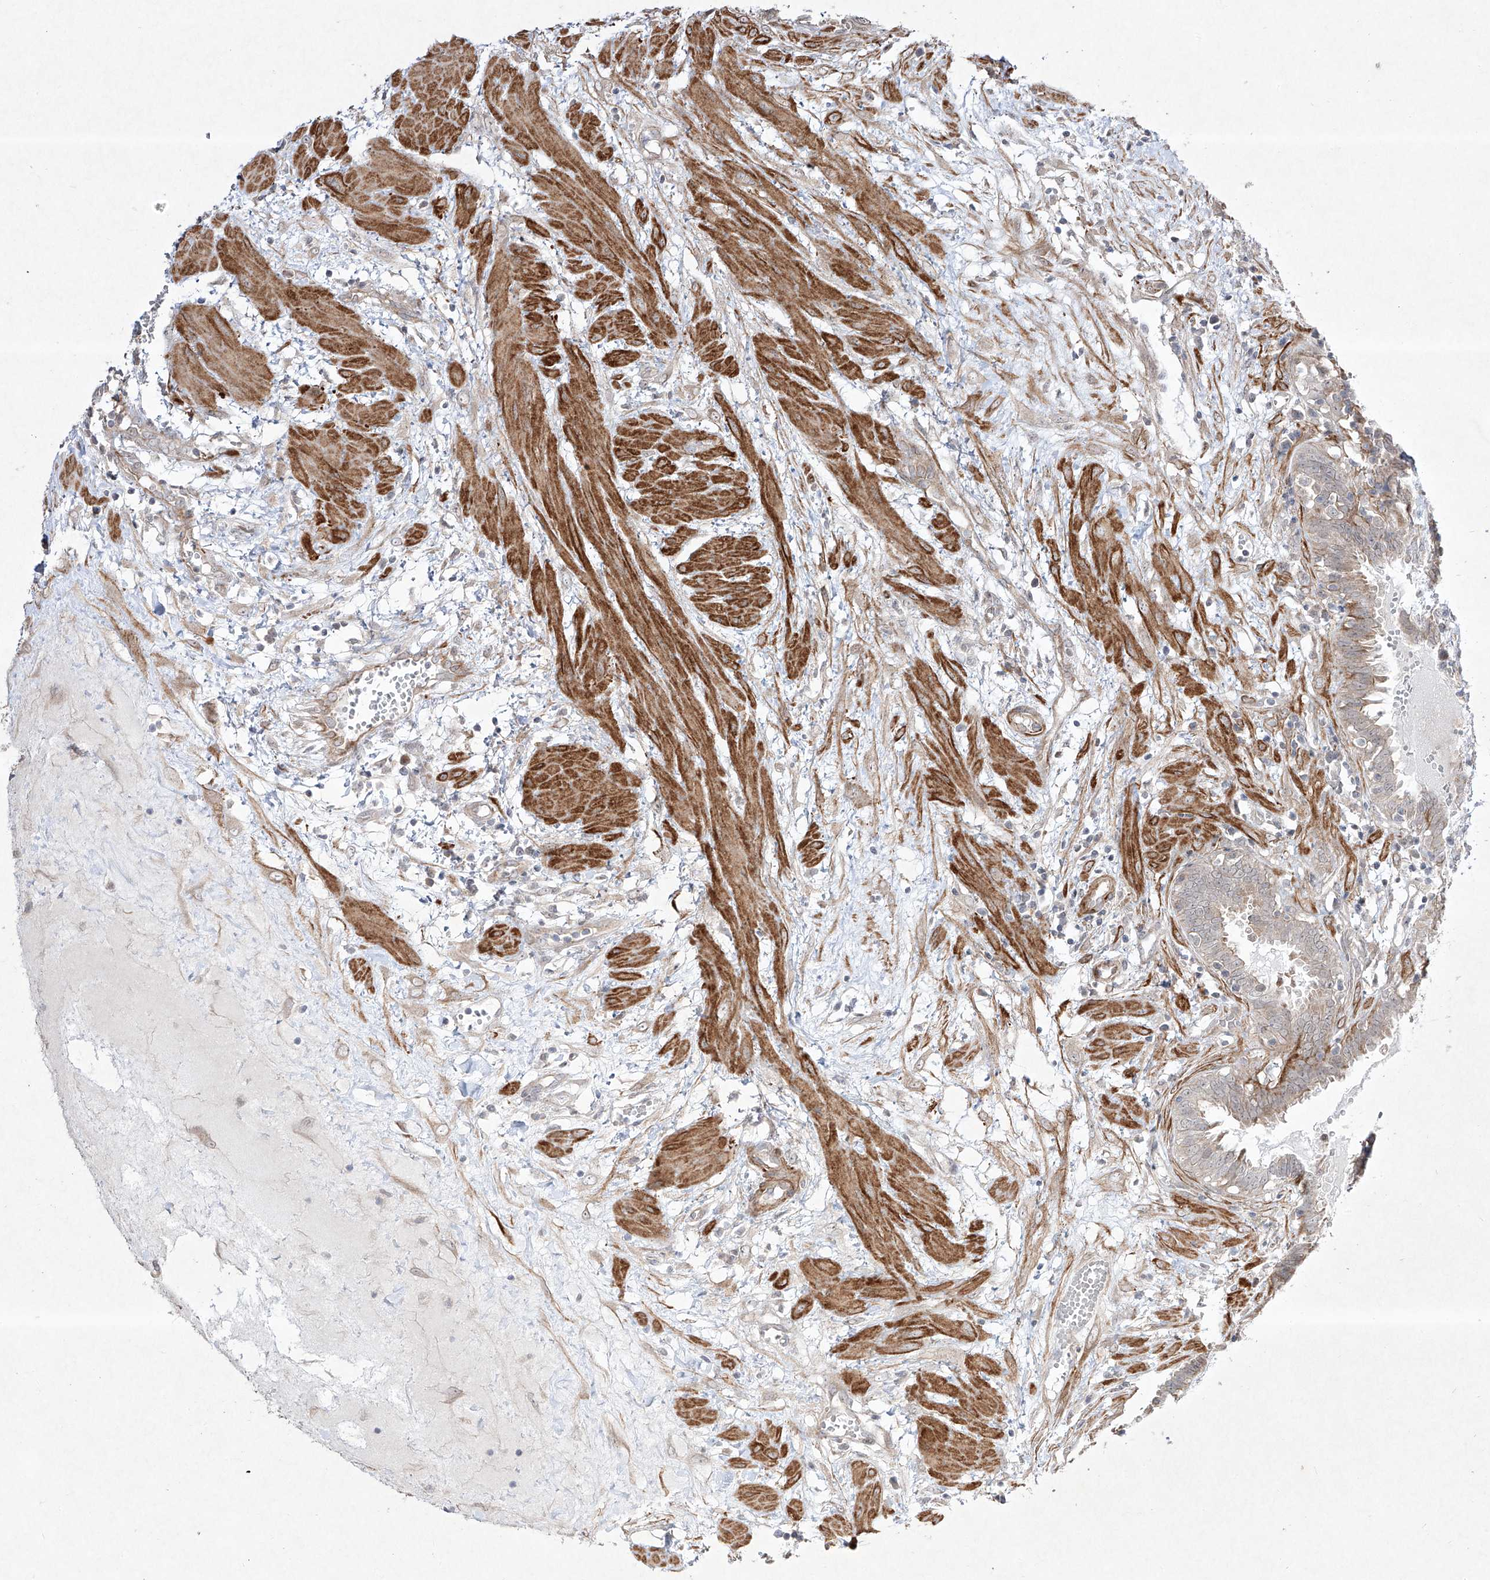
{"staining": {"intensity": "weak", "quantity": "25%-75%", "location": "cytoplasmic/membranous"}, "tissue": "fallopian tube", "cell_type": "Glandular cells", "image_type": "normal", "snomed": [{"axis": "morphology", "description": "Normal tissue, NOS"}, {"axis": "topography", "description": "Fallopian tube"}, {"axis": "topography", "description": "Placenta"}], "caption": "Fallopian tube stained for a protein (brown) displays weak cytoplasmic/membranous positive staining in approximately 25%-75% of glandular cells.", "gene": "KDM1B", "patient": {"sex": "female", "age": 32}}